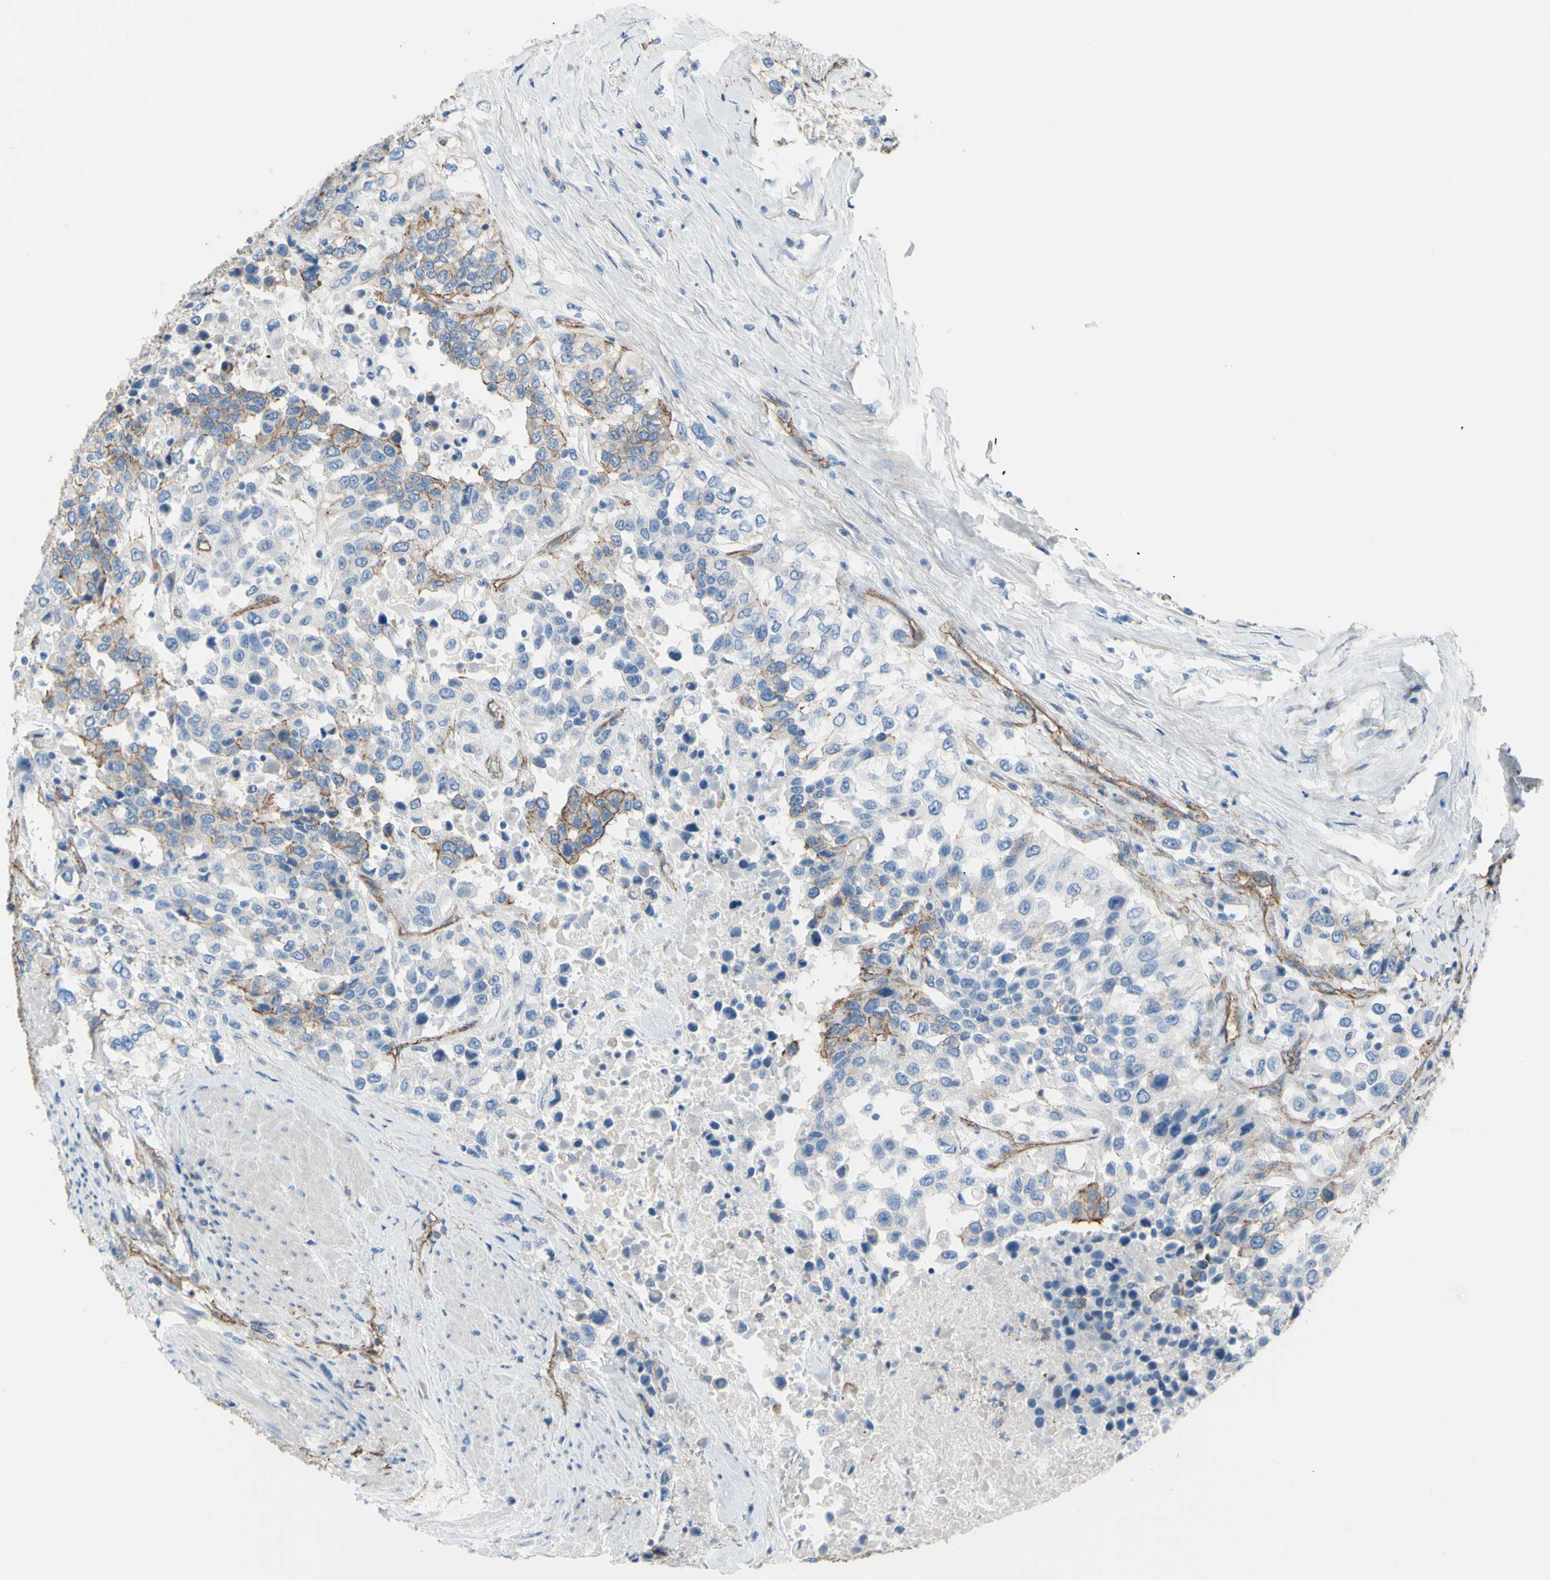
{"staining": {"intensity": "weak", "quantity": ">75%", "location": "cytoplasmic/membranous"}, "tissue": "urothelial cancer", "cell_type": "Tumor cells", "image_type": "cancer", "snomed": [{"axis": "morphology", "description": "Urothelial carcinoma, High grade"}, {"axis": "topography", "description": "Urinary bladder"}], "caption": "Immunohistochemistry (DAB) staining of urothelial carcinoma (high-grade) displays weak cytoplasmic/membranous protein expression in about >75% of tumor cells. (Stains: DAB (3,3'-diaminobenzidine) in brown, nuclei in blue, Microscopy: brightfield microscopy at high magnification).", "gene": "TPBG", "patient": {"sex": "female", "age": 80}}